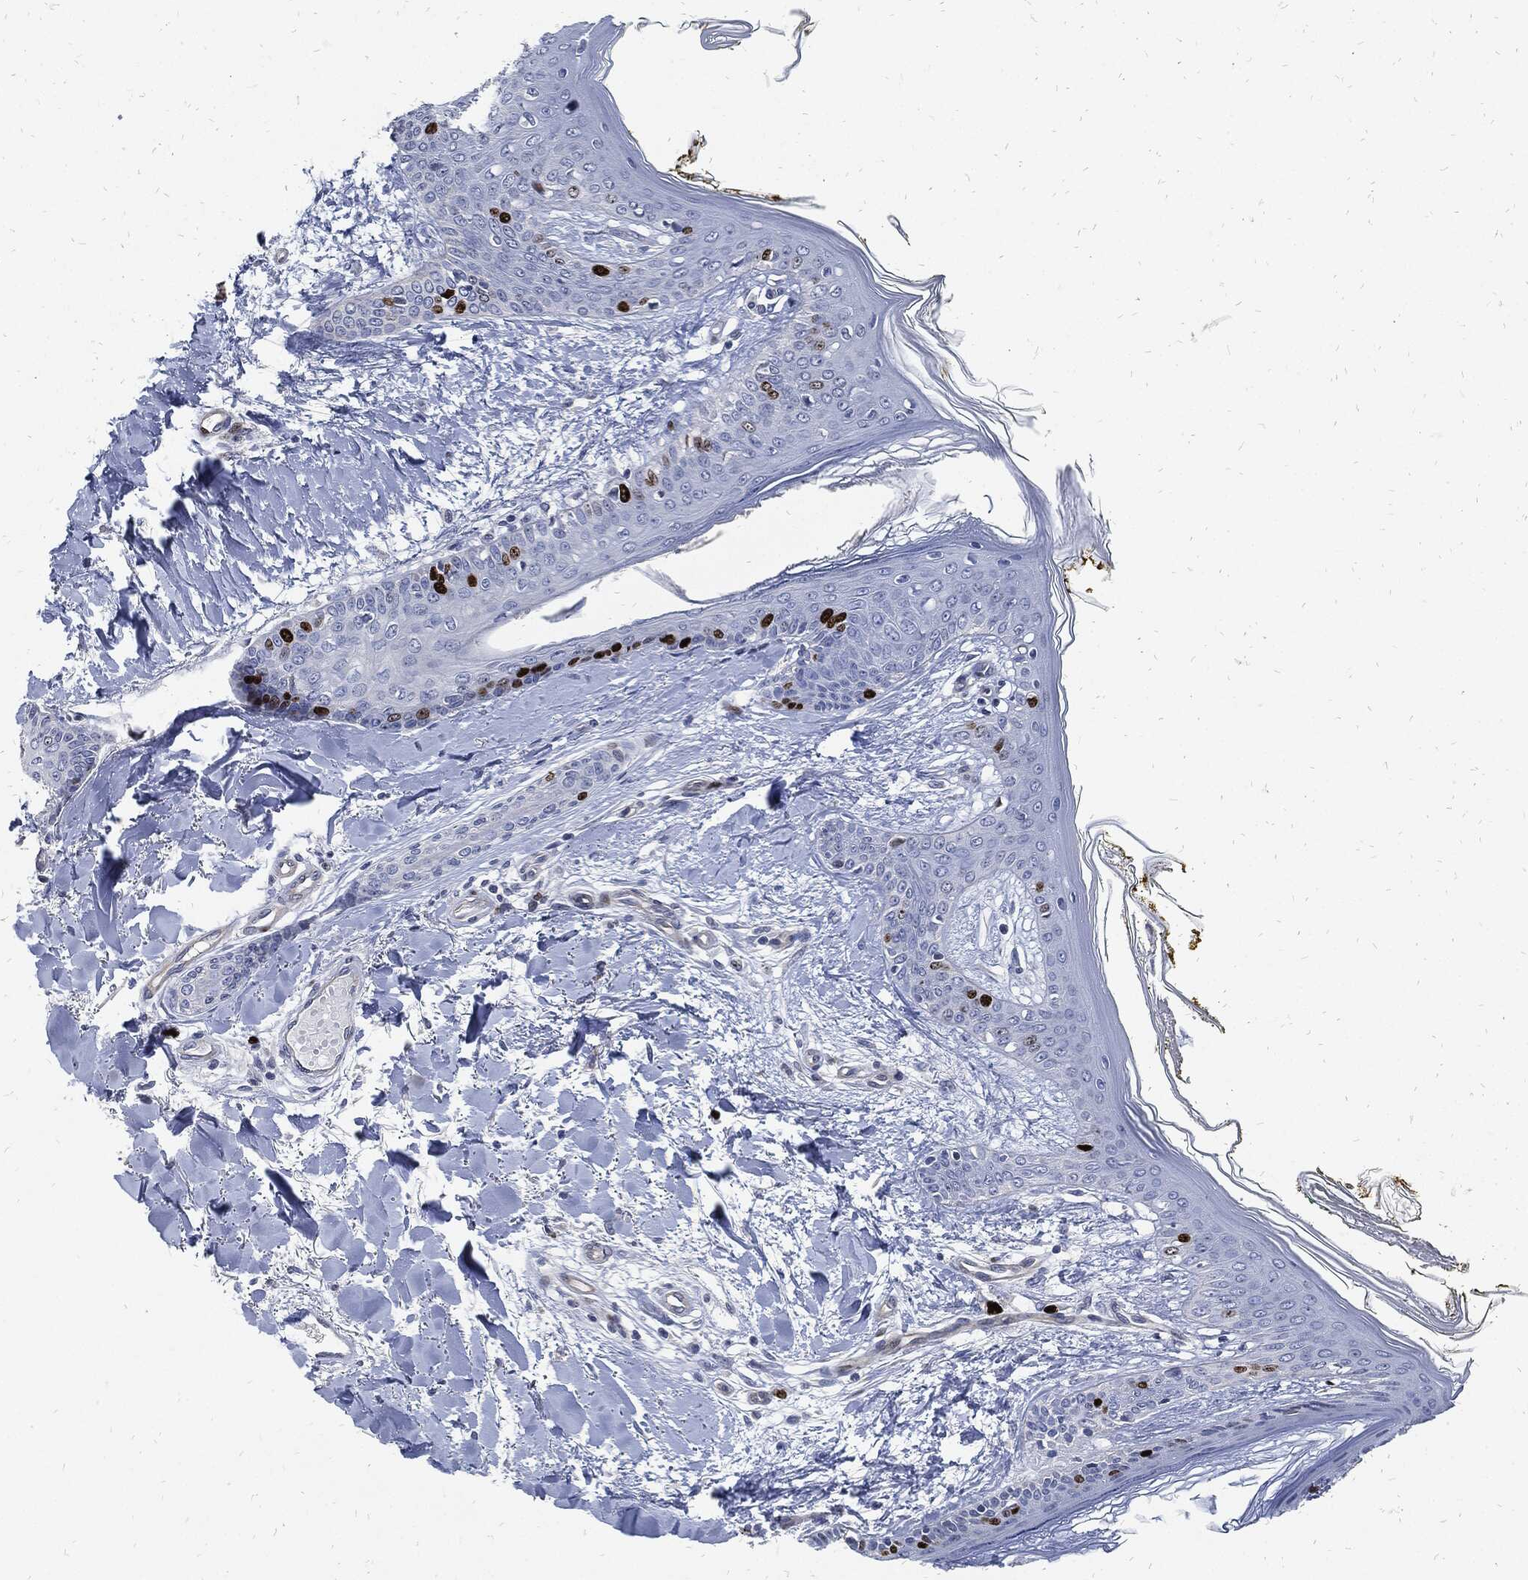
{"staining": {"intensity": "negative", "quantity": "none", "location": "none"}, "tissue": "skin", "cell_type": "Fibroblasts", "image_type": "normal", "snomed": [{"axis": "morphology", "description": "Normal tissue, NOS"}, {"axis": "morphology", "description": "Malignant melanoma, NOS"}, {"axis": "topography", "description": "Skin"}], "caption": "Photomicrograph shows no significant protein staining in fibroblasts of normal skin.", "gene": "MKI67", "patient": {"sex": "female", "age": 34}}